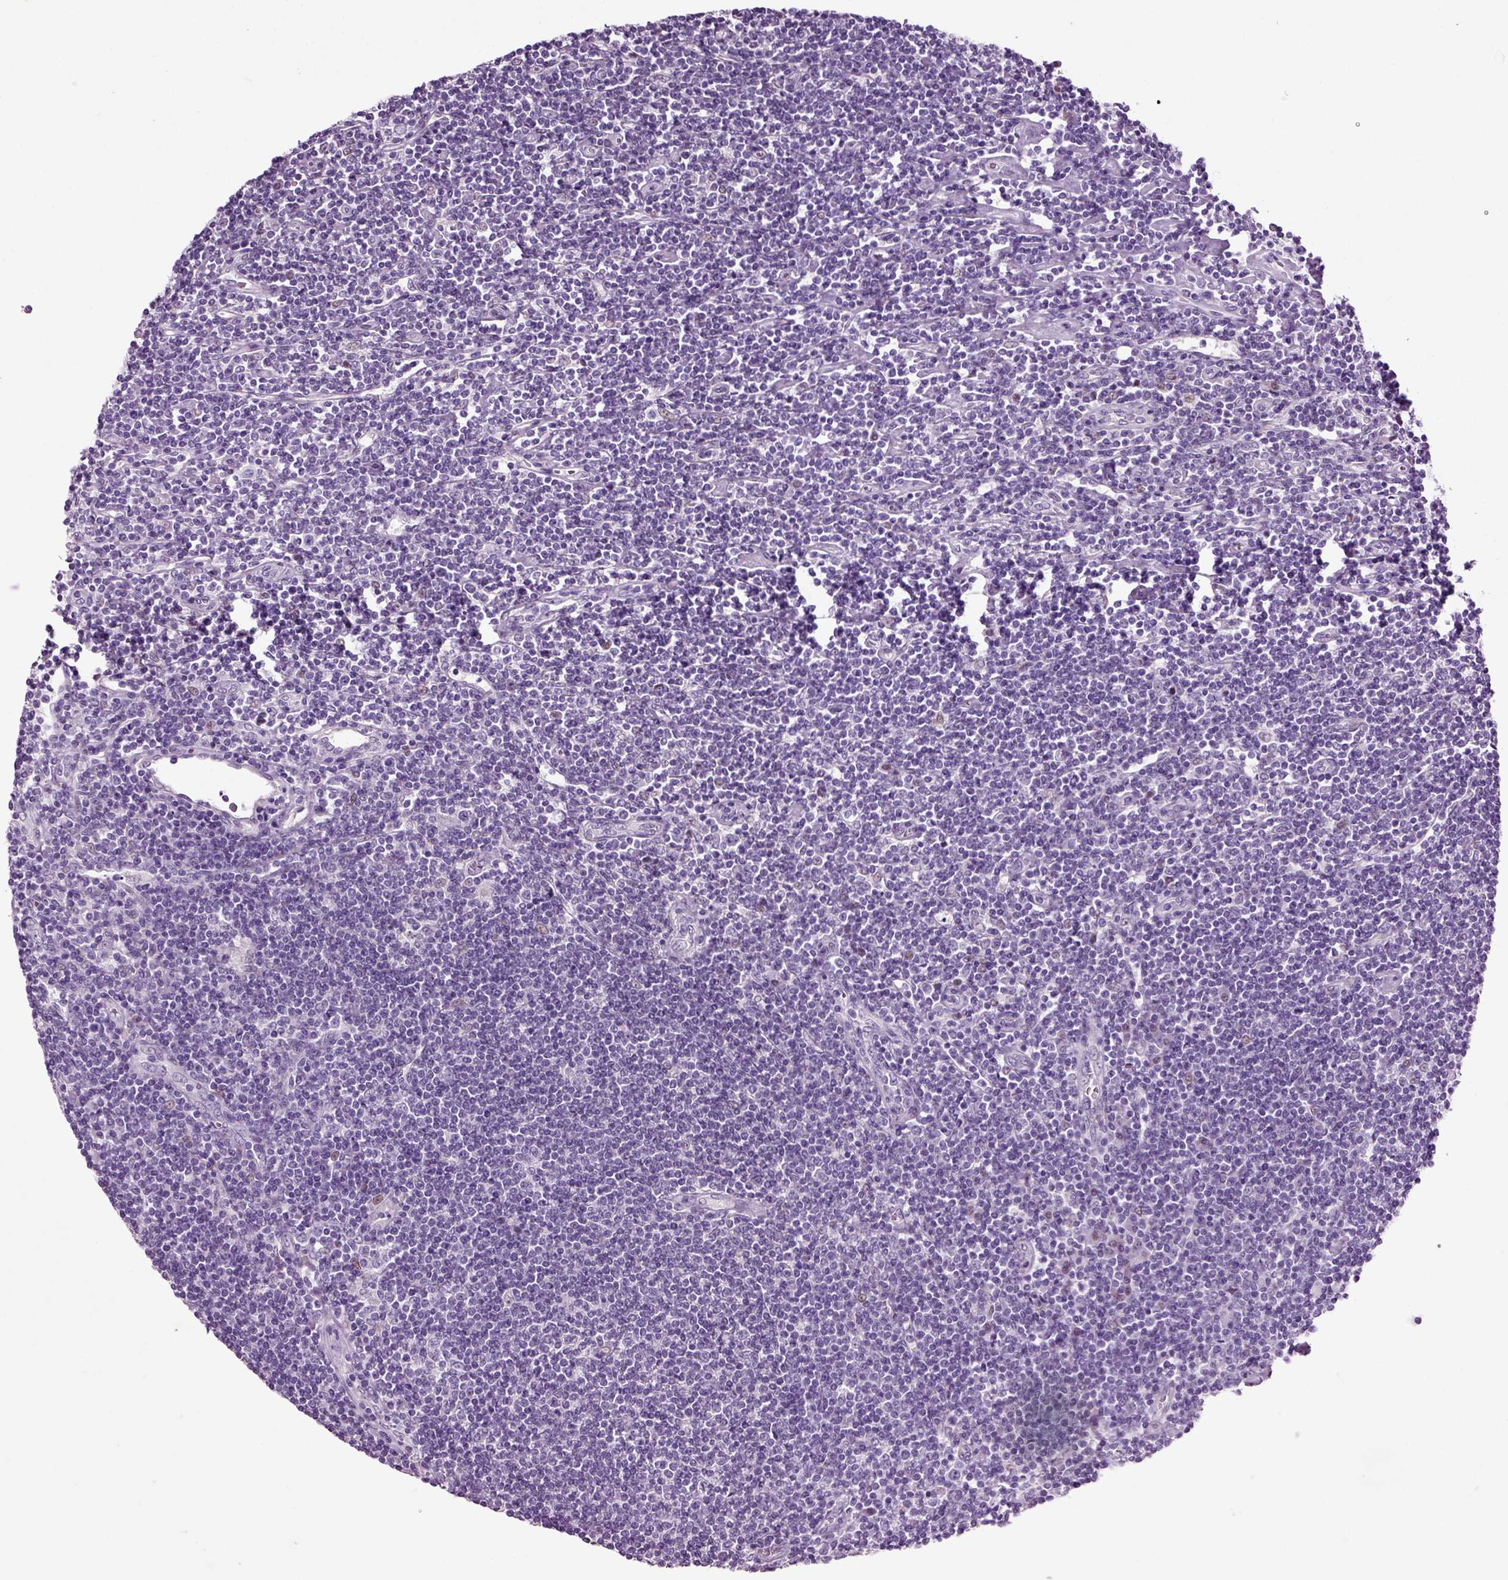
{"staining": {"intensity": "strong", "quantity": "25%-75%", "location": "nuclear"}, "tissue": "lymphoma", "cell_type": "Tumor cells", "image_type": "cancer", "snomed": [{"axis": "morphology", "description": "Hodgkin's disease, NOS"}, {"axis": "topography", "description": "Lymph node"}], "caption": "Hodgkin's disease stained for a protein (brown) shows strong nuclear positive positivity in about 25%-75% of tumor cells.", "gene": "ARID3A", "patient": {"sex": "male", "age": 40}}